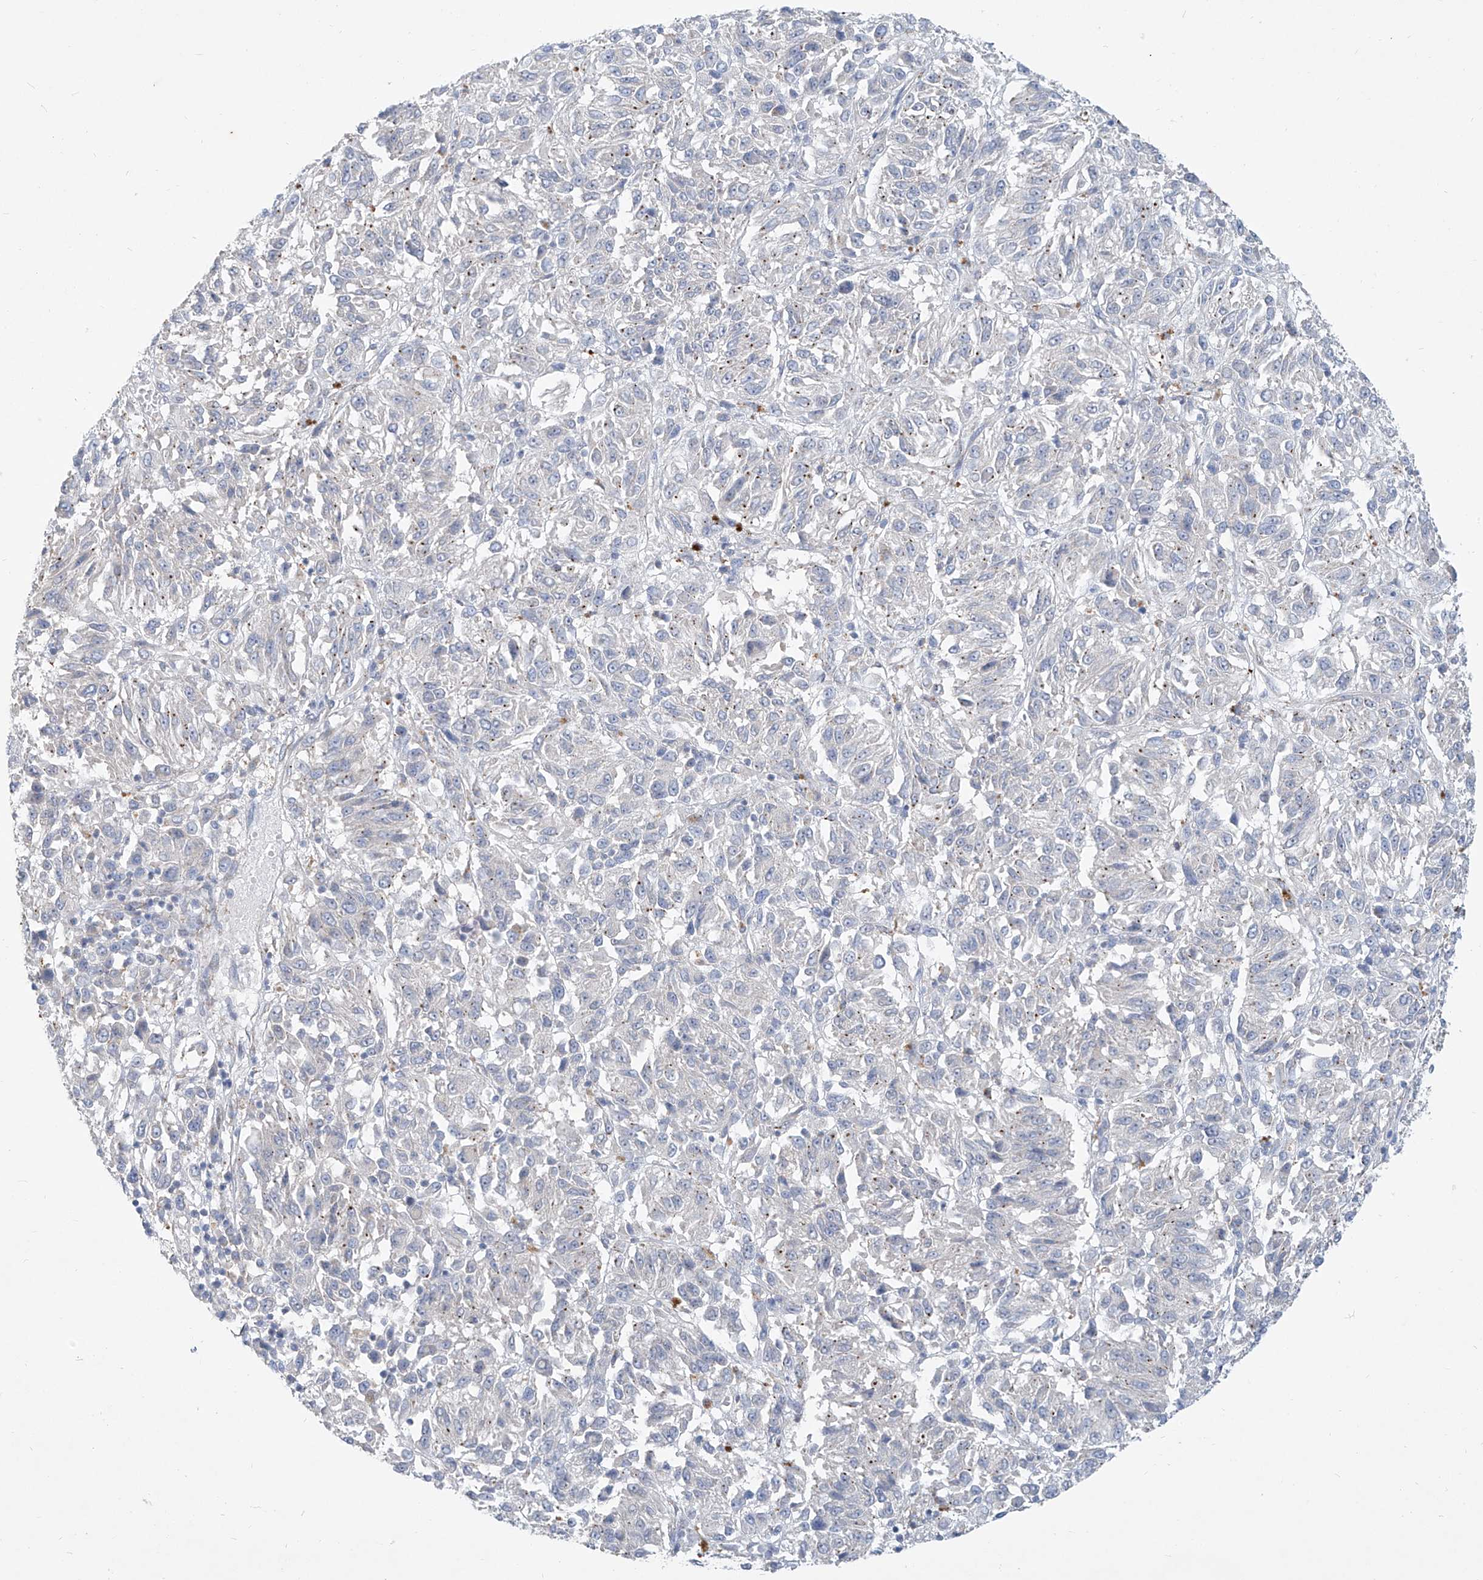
{"staining": {"intensity": "negative", "quantity": "none", "location": "none"}, "tissue": "melanoma", "cell_type": "Tumor cells", "image_type": "cancer", "snomed": [{"axis": "morphology", "description": "Malignant melanoma, Metastatic site"}, {"axis": "topography", "description": "Lung"}], "caption": "DAB immunohistochemical staining of malignant melanoma (metastatic site) demonstrates no significant expression in tumor cells.", "gene": "KRTAP25-1", "patient": {"sex": "male", "age": 64}}